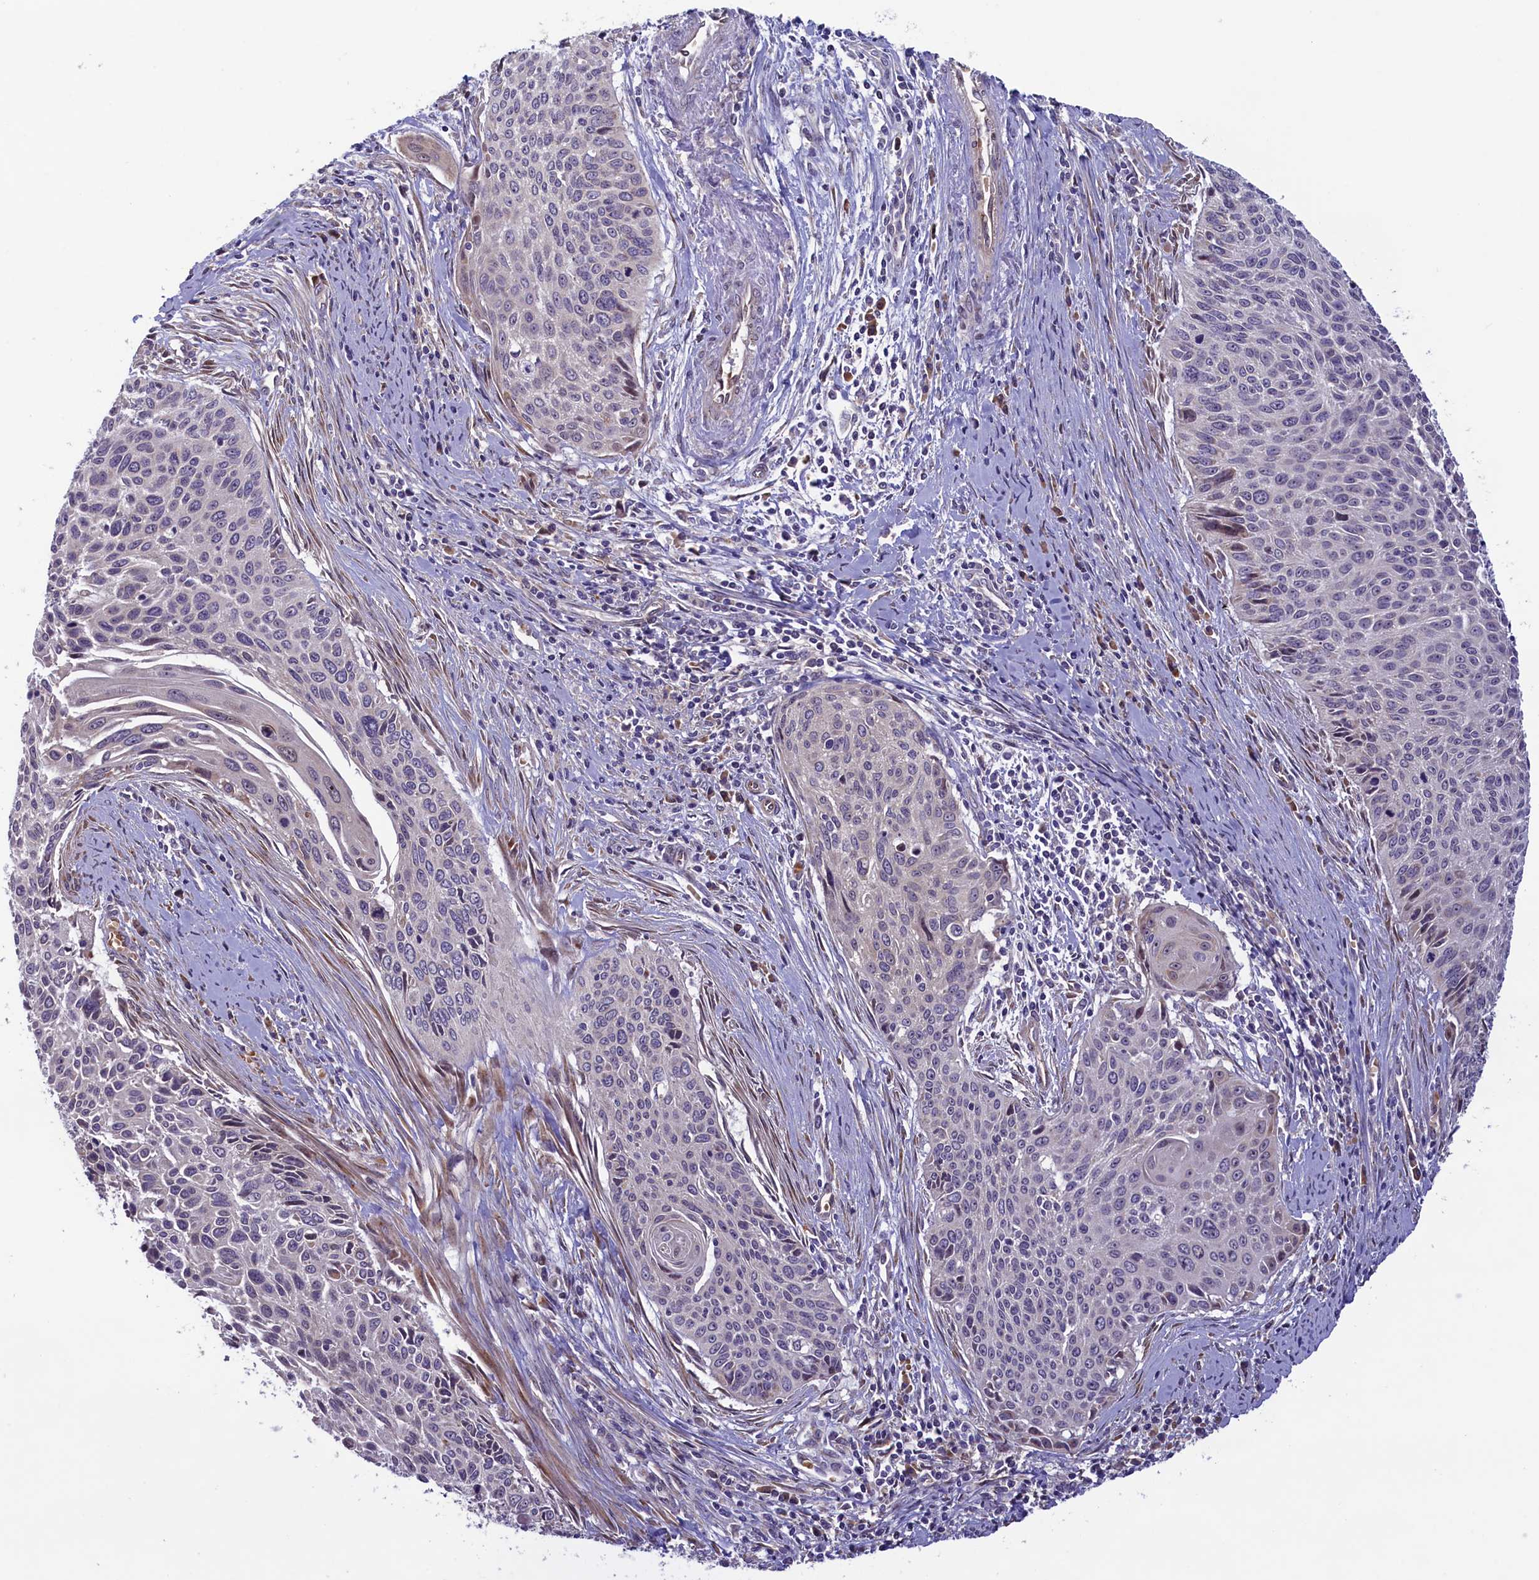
{"staining": {"intensity": "negative", "quantity": "none", "location": "none"}, "tissue": "cervical cancer", "cell_type": "Tumor cells", "image_type": "cancer", "snomed": [{"axis": "morphology", "description": "Squamous cell carcinoma, NOS"}, {"axis": "topography", "description": "Cervix"}], "caption": "Immunohistochemistry (IHC) histopathology image of neoplastic tissue: cervical cancer stained with DAB (3,3'-diaminobenzidine) demonstrates no significant protein staining in tumor cells.", "gene": "CCDC9B", "patient": {"sex": "female", "age": 55}}